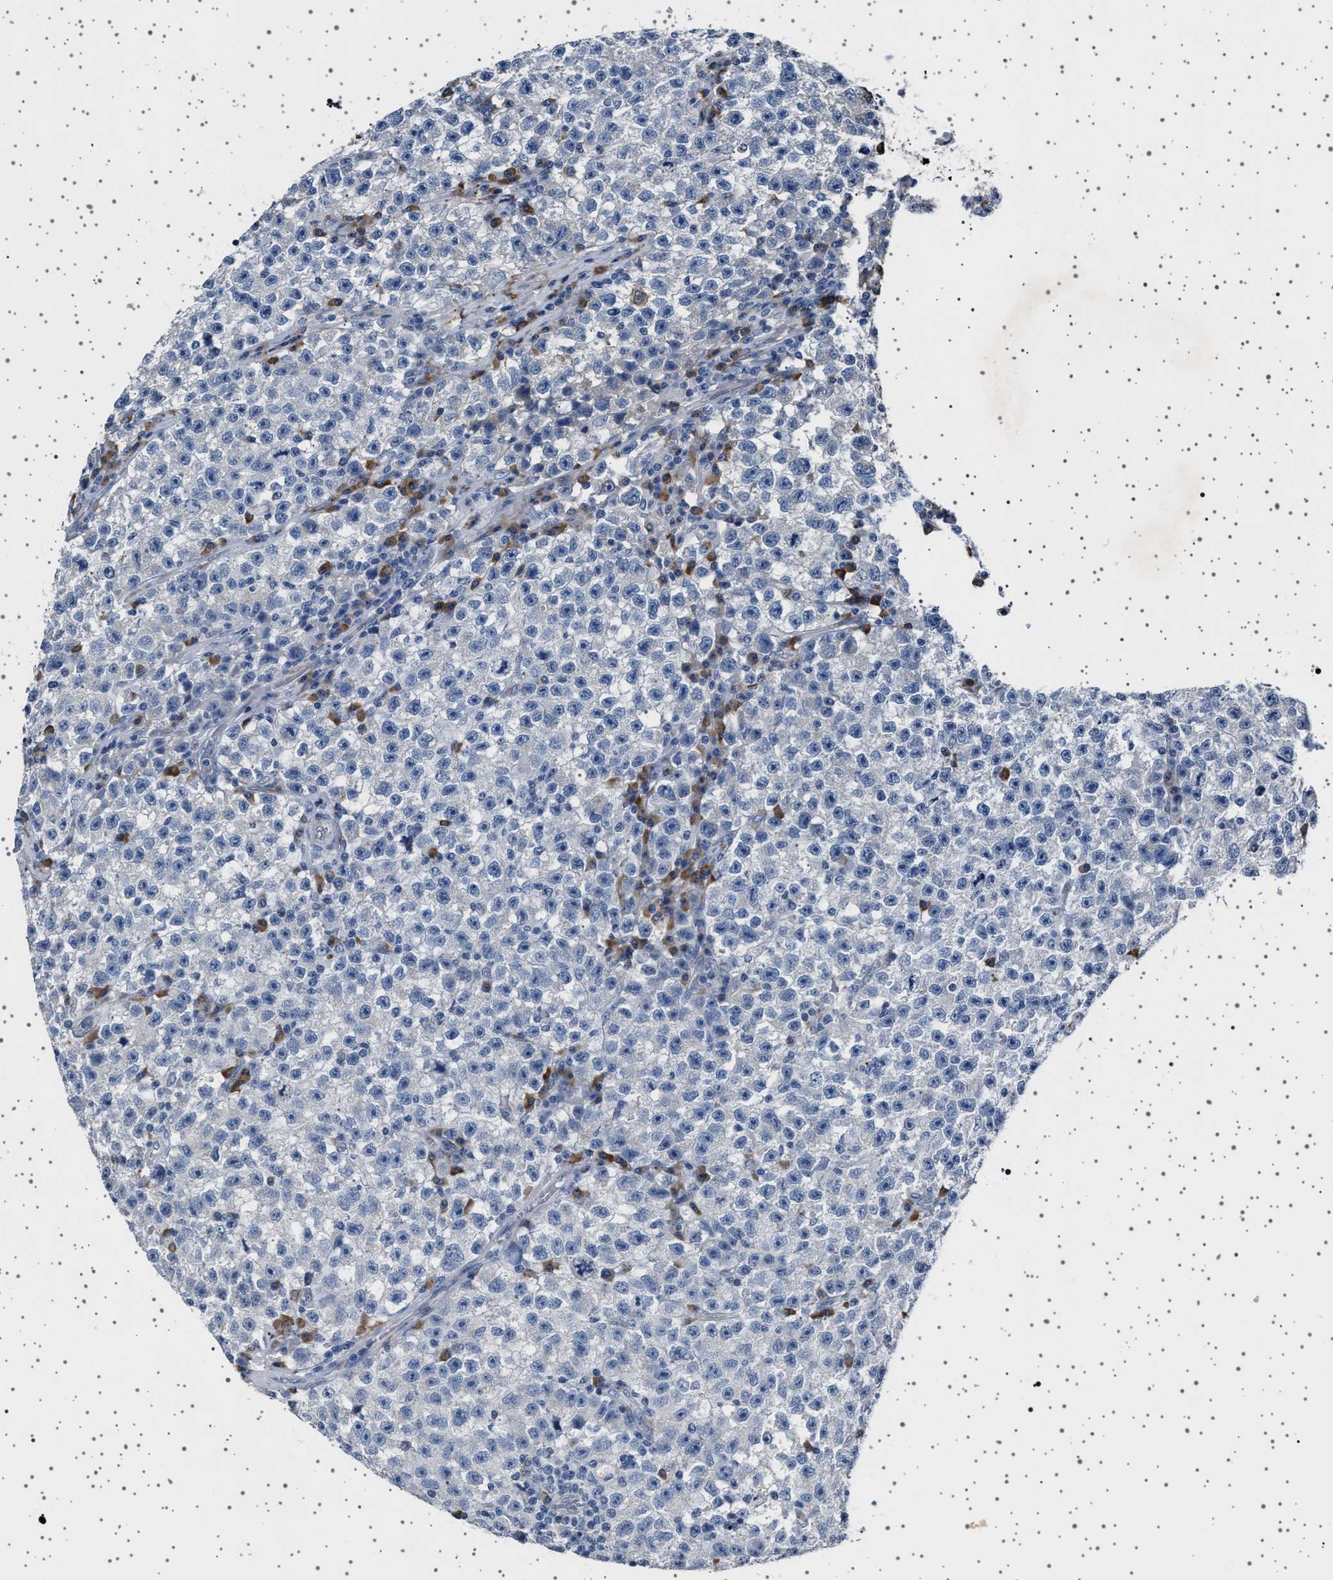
{"staining": {"intensity": "negative", "quantity": "none", "location": "none"}, "tissue": "testis cancer", "cell_type": "Tumor cells", "image_type": "cancer", "snomed": [{"axis": "morphology", "description": "Seminoma, NOS"}, {"axis": "topography", "description": "Testis"}], "caption": "Human seminoma (testis) stained for a protein using immunohistochemistry (IHC) shows no expression in tumor cells.", "gene": "FTCD", "patient": {"sex": "male", "age": 22}}